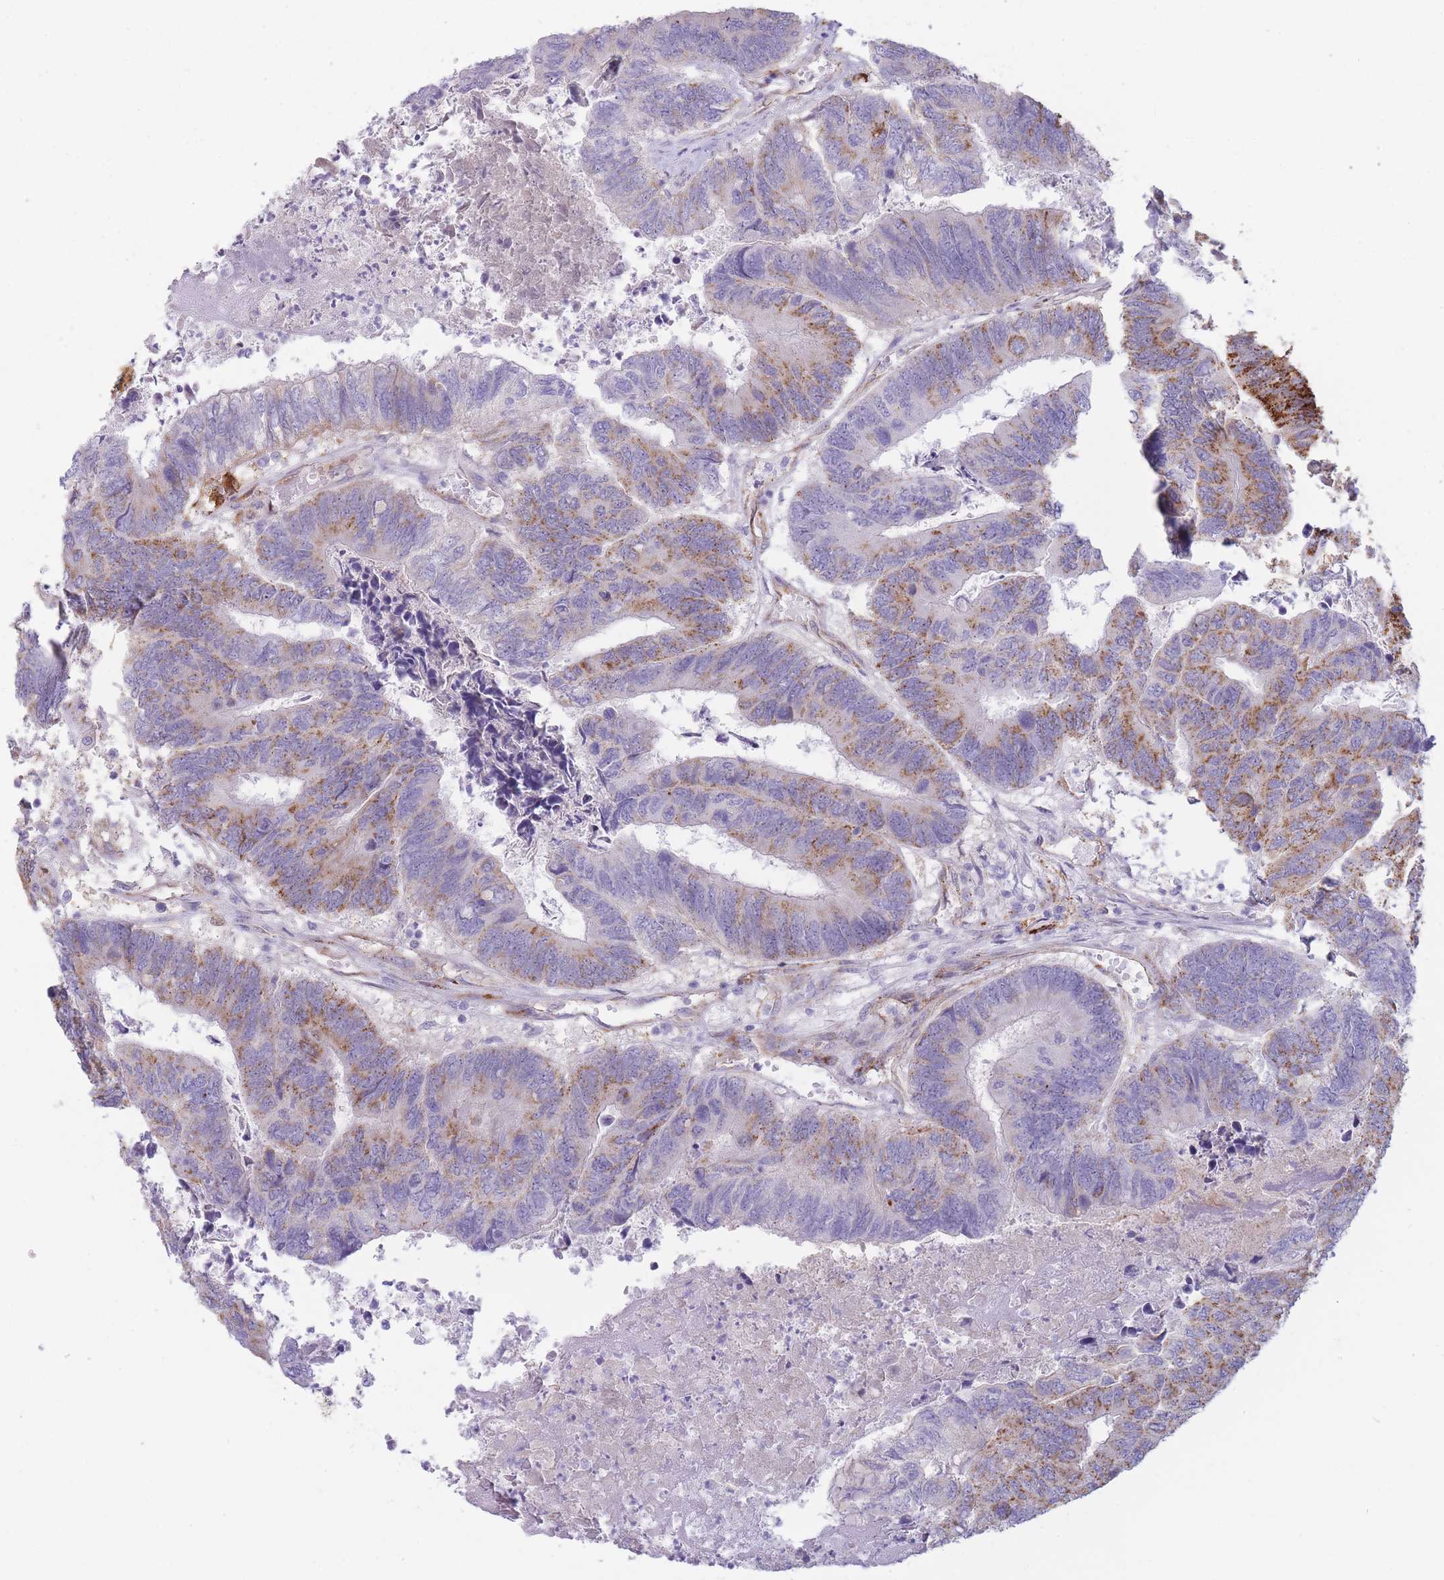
{"staining": {"intensity": "moderate", "quantity": "25%-75%", "location": "cytoplasmic/membranous"}, "tissue": "colorectal cancer", "cell_type": "Tumor cells", "image_type": "cancer", "snomed": [{"axis": "morphology", "description": "Adenocarcinoma, NOS"}, {"axis": "topography", "description": "Colon"}], "caption": "IHC photomicrograph of human colorectal adenocarcinoma stained for a protein (brown), which reveals medium levels of moderate cytoplasmic/membranous positivity in approximately 25%-75% of tumor cells.", "gene": "UTP14A", "patient": {"sex": "female", "age": 67}}